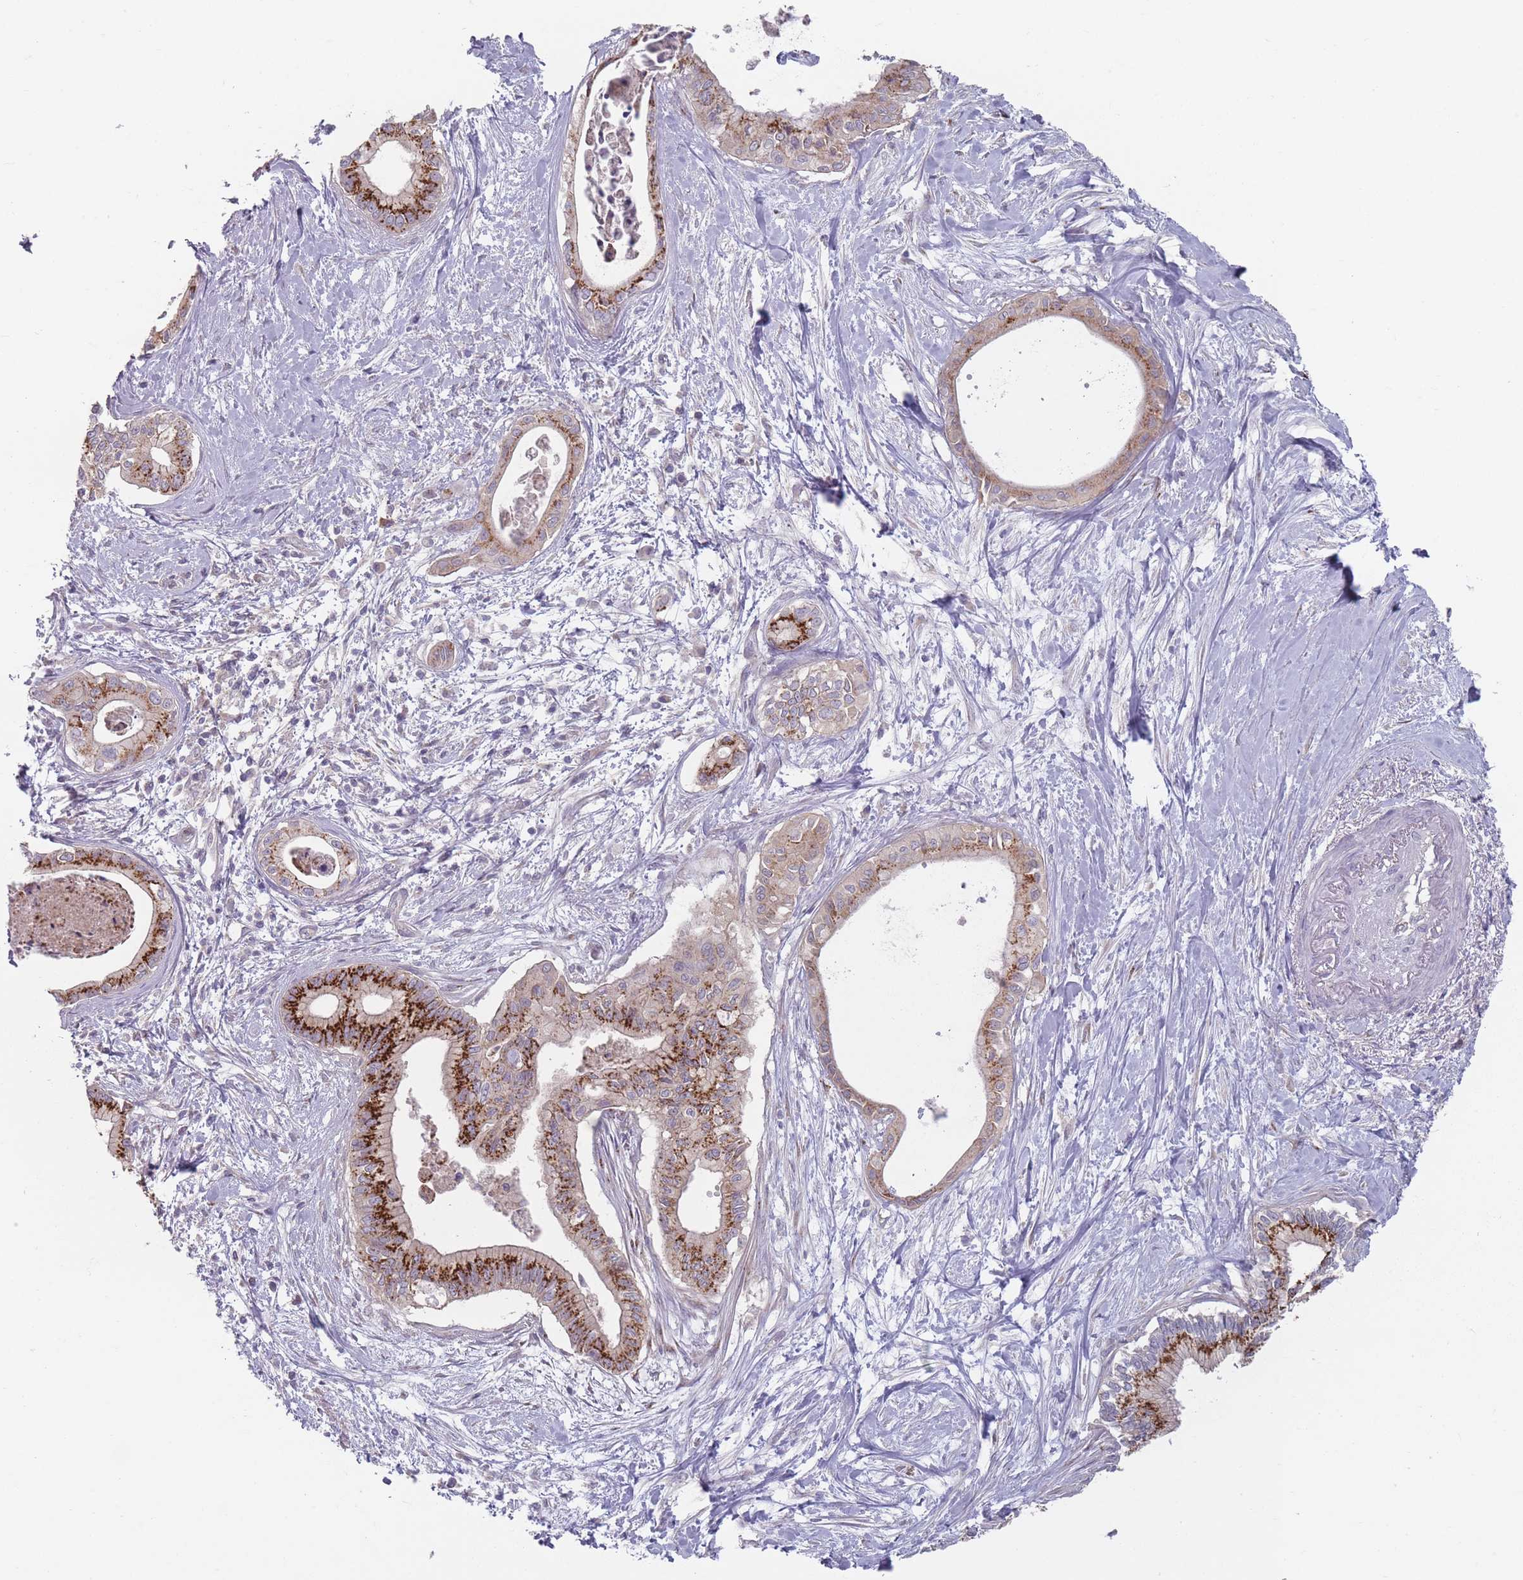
{"staining": {"intensity": "strong", "quantity": "25%-75%", "location": "cytoplasmic/membranous"}, "tissue": "pancreatic cancer", "cell_type": "Tumor cells", "image_type": "cancer", "snomed": [{"axis": "morphology", "description": "Adenocarcinoma, NOS"}, {"axis": "topography", "description": "Pancreas"}], "caption": "Protein expression analysis of adenocarcinoma (pancreatic) reveals strong cytoplasmic/membranous positivity in about 25%-75% of tumor cells.", "gene": "AKAIN1", "patient": {"sex": "male", "age": 78}}